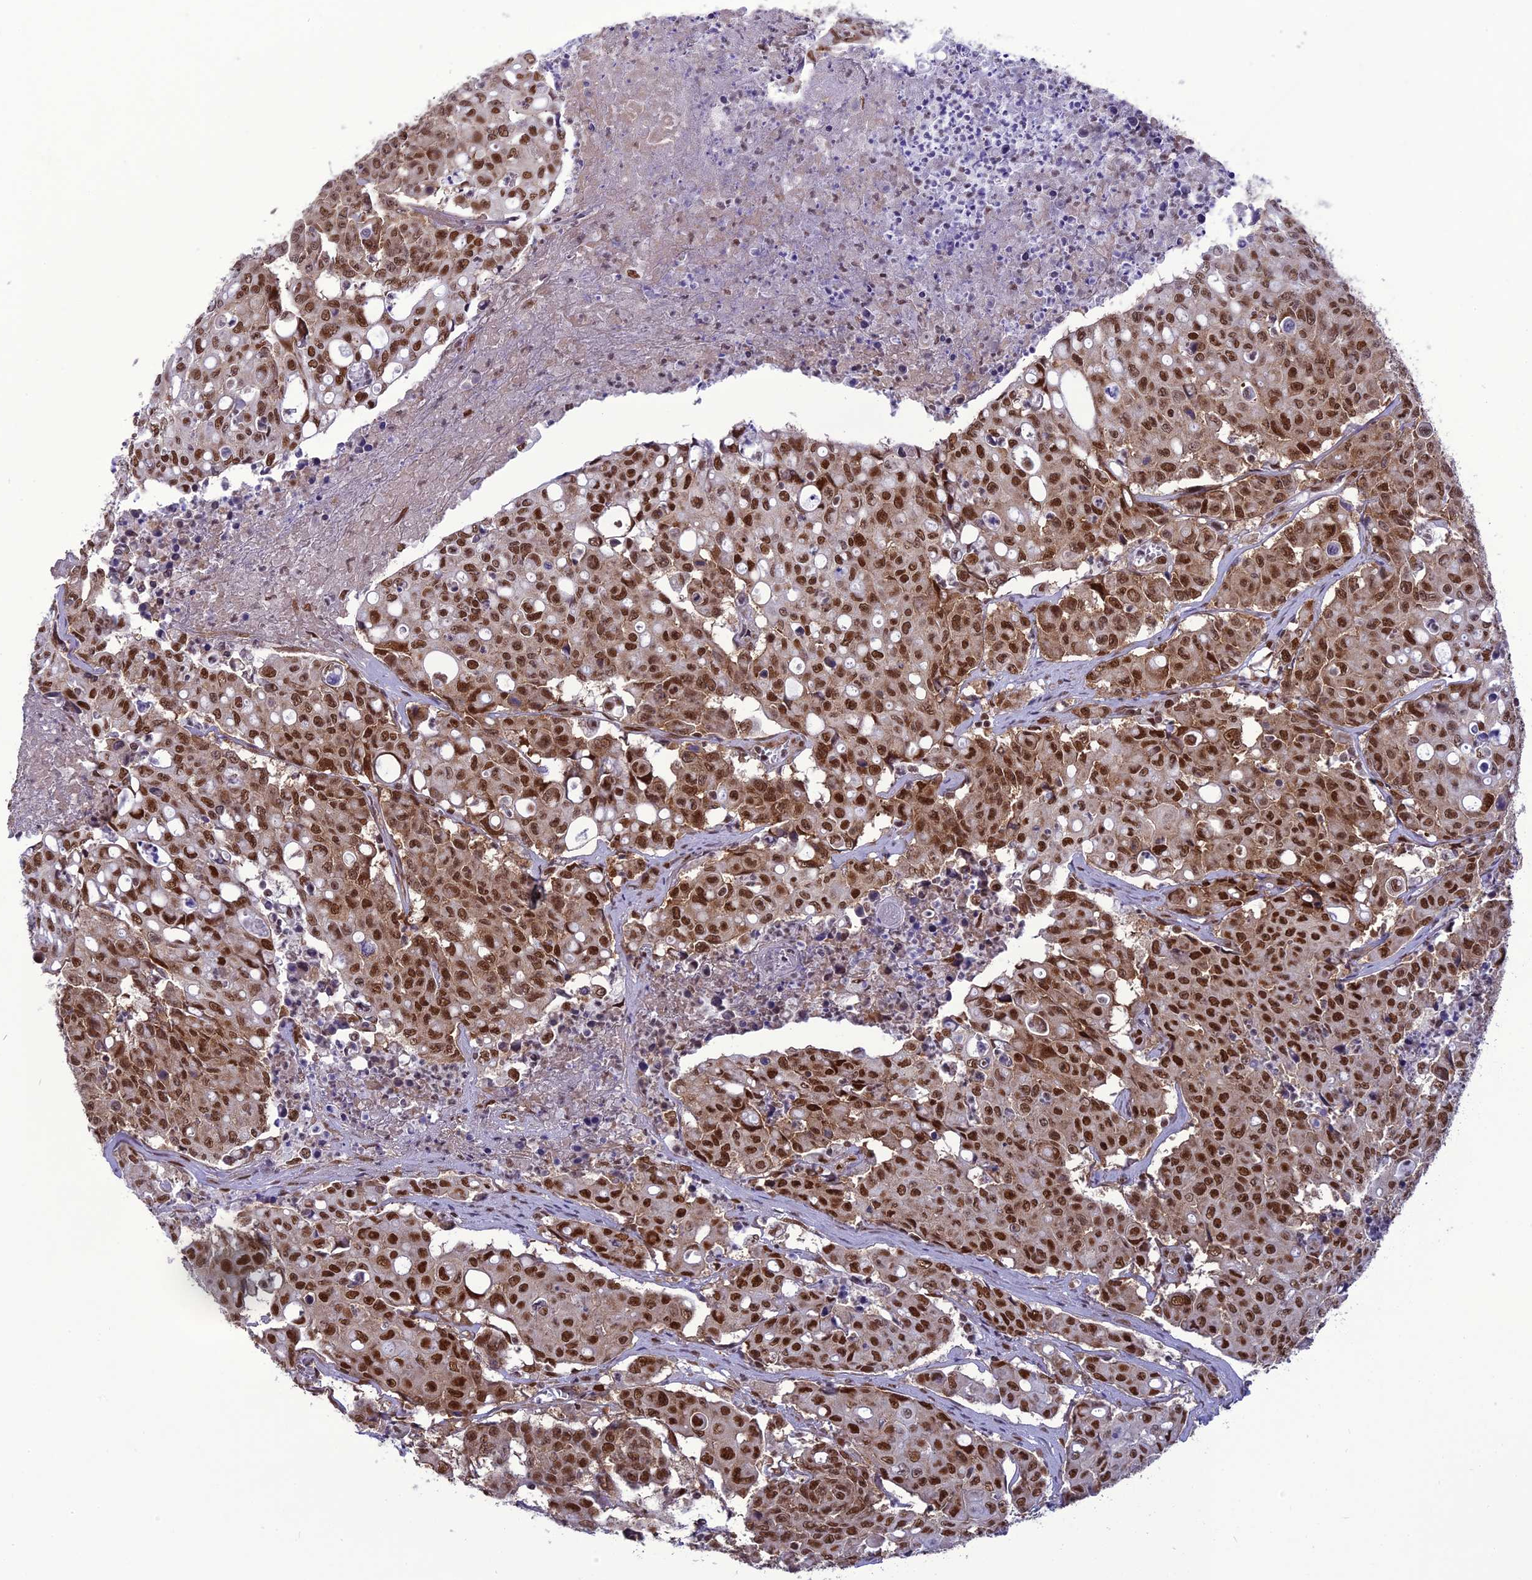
{"staining": {"intensity": "strong", "quantity": ">75%", "location": "nuclear"}, "tissue": "colorectal cancer", "cell_type": "Tumor cells", "image_type": "cancer", "snomed": [{"axis": "morphology", "description": "Adenocarcinoma, NOS"}, {"axis": "topography", "description": "Colon"}], "caption": "Immunohistochemical staining of human adenocarcinoma (colorectal) demonstrates strong nuclear protein expression in approximately >75% of tumor cells.", "gene": "DDX1", "patient": {"sex": "male", "age": 51}}